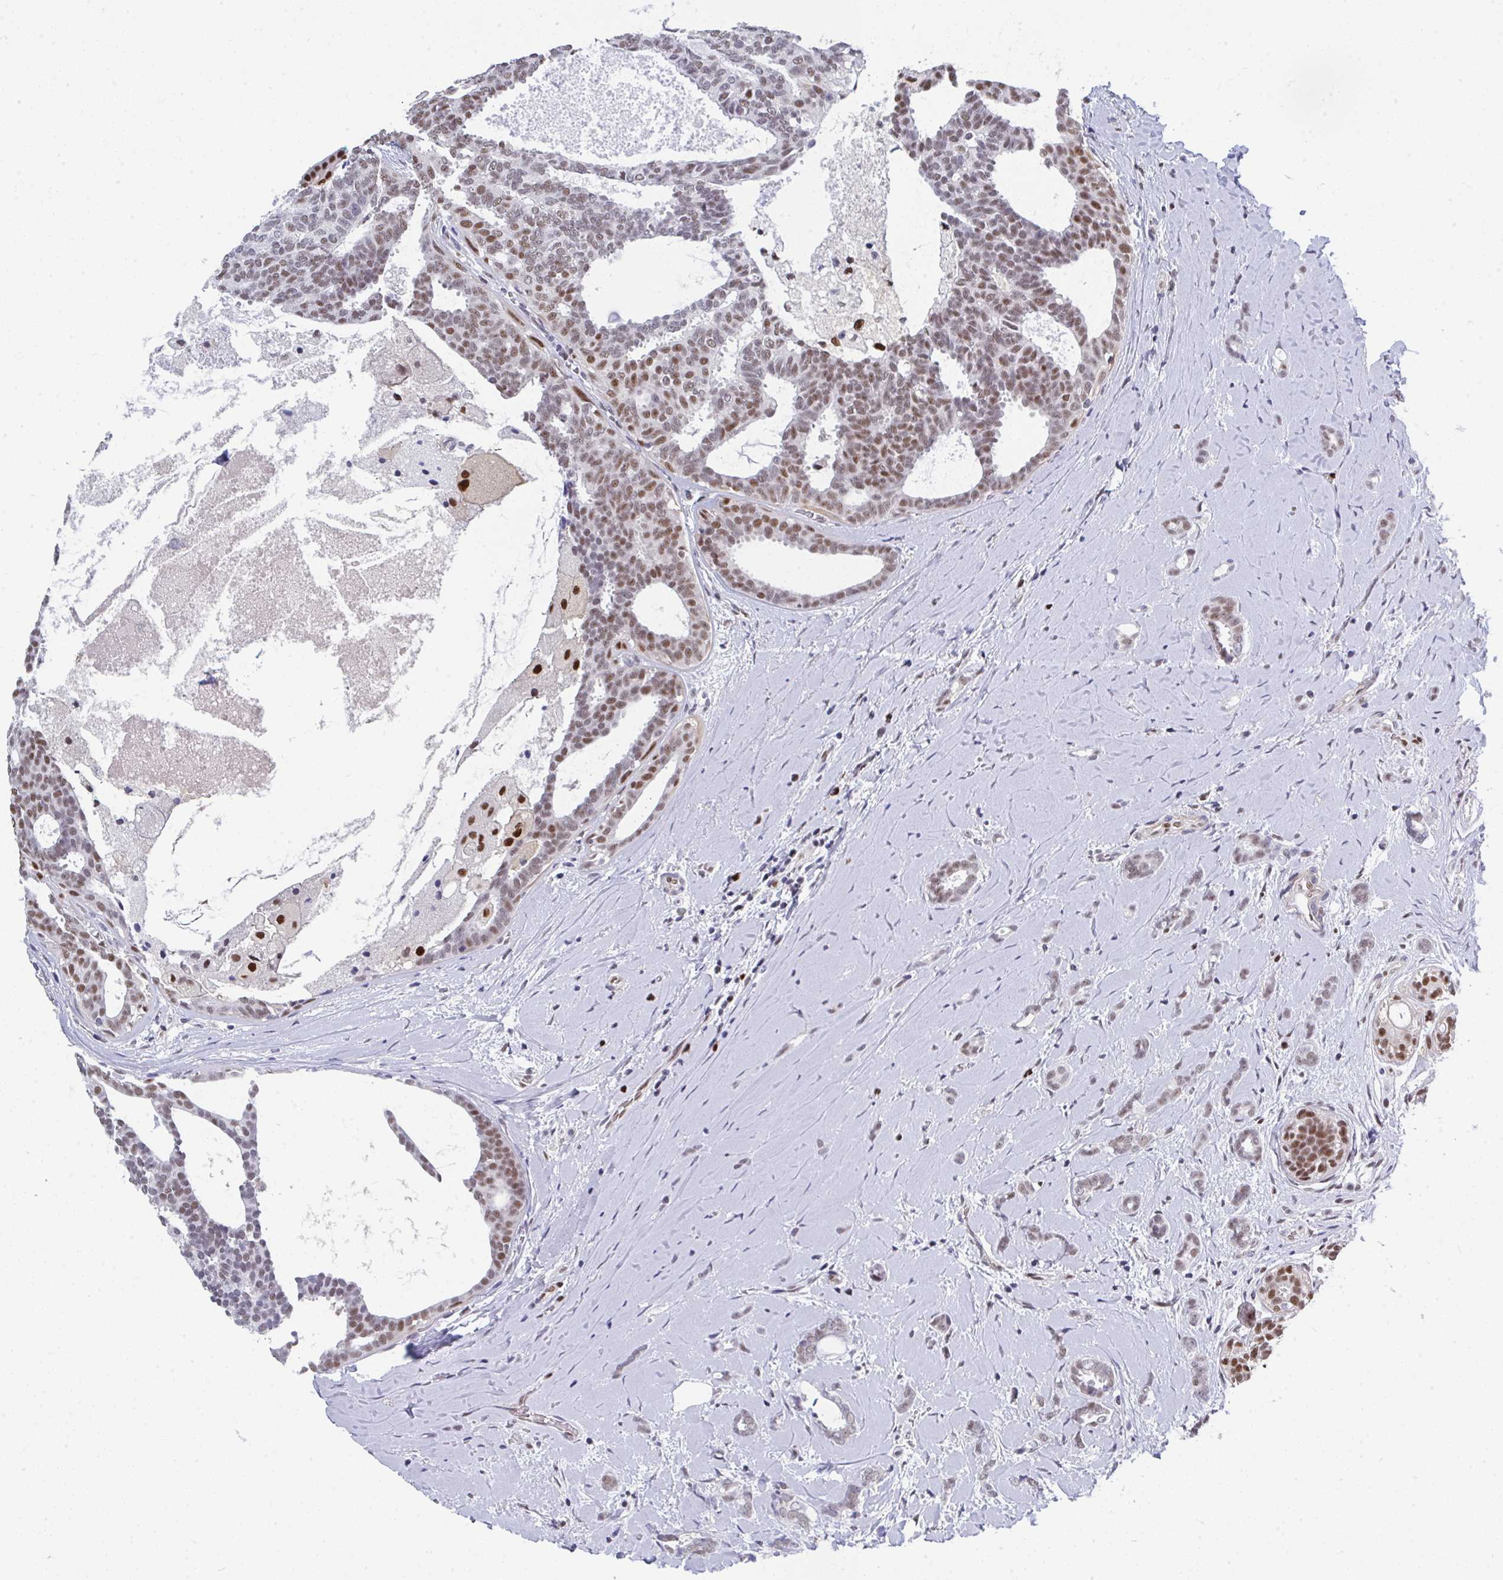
{"staining": {"intensity": "moderate", "quantity": ">75%", "location": "nuclear"}, "tissue": "breast cancer", "cell_type": "Tumor cells", "image_type": "cancer", "snomed": [{"axis": "morphology", "description": "Intraductal carcinoma, in situ"}, {"axis": "morphology", "description": "Duct carcinoma"}, {"axis": "morphology", "description": "Lobular carcinoma, in situ"}, {"axis": "topography", "description": "Breast"}], "caption": "Immunohistochemistry (IHC) (DAB (3,3'-diaminobenzidine)) staining of invasive ductal carcinoma (breast) demonstrates moderate nuclear protein positivity in about >75% of tumor cells.", "gene": "JDP2", "patient": {"sex": "female", "age": 44}}